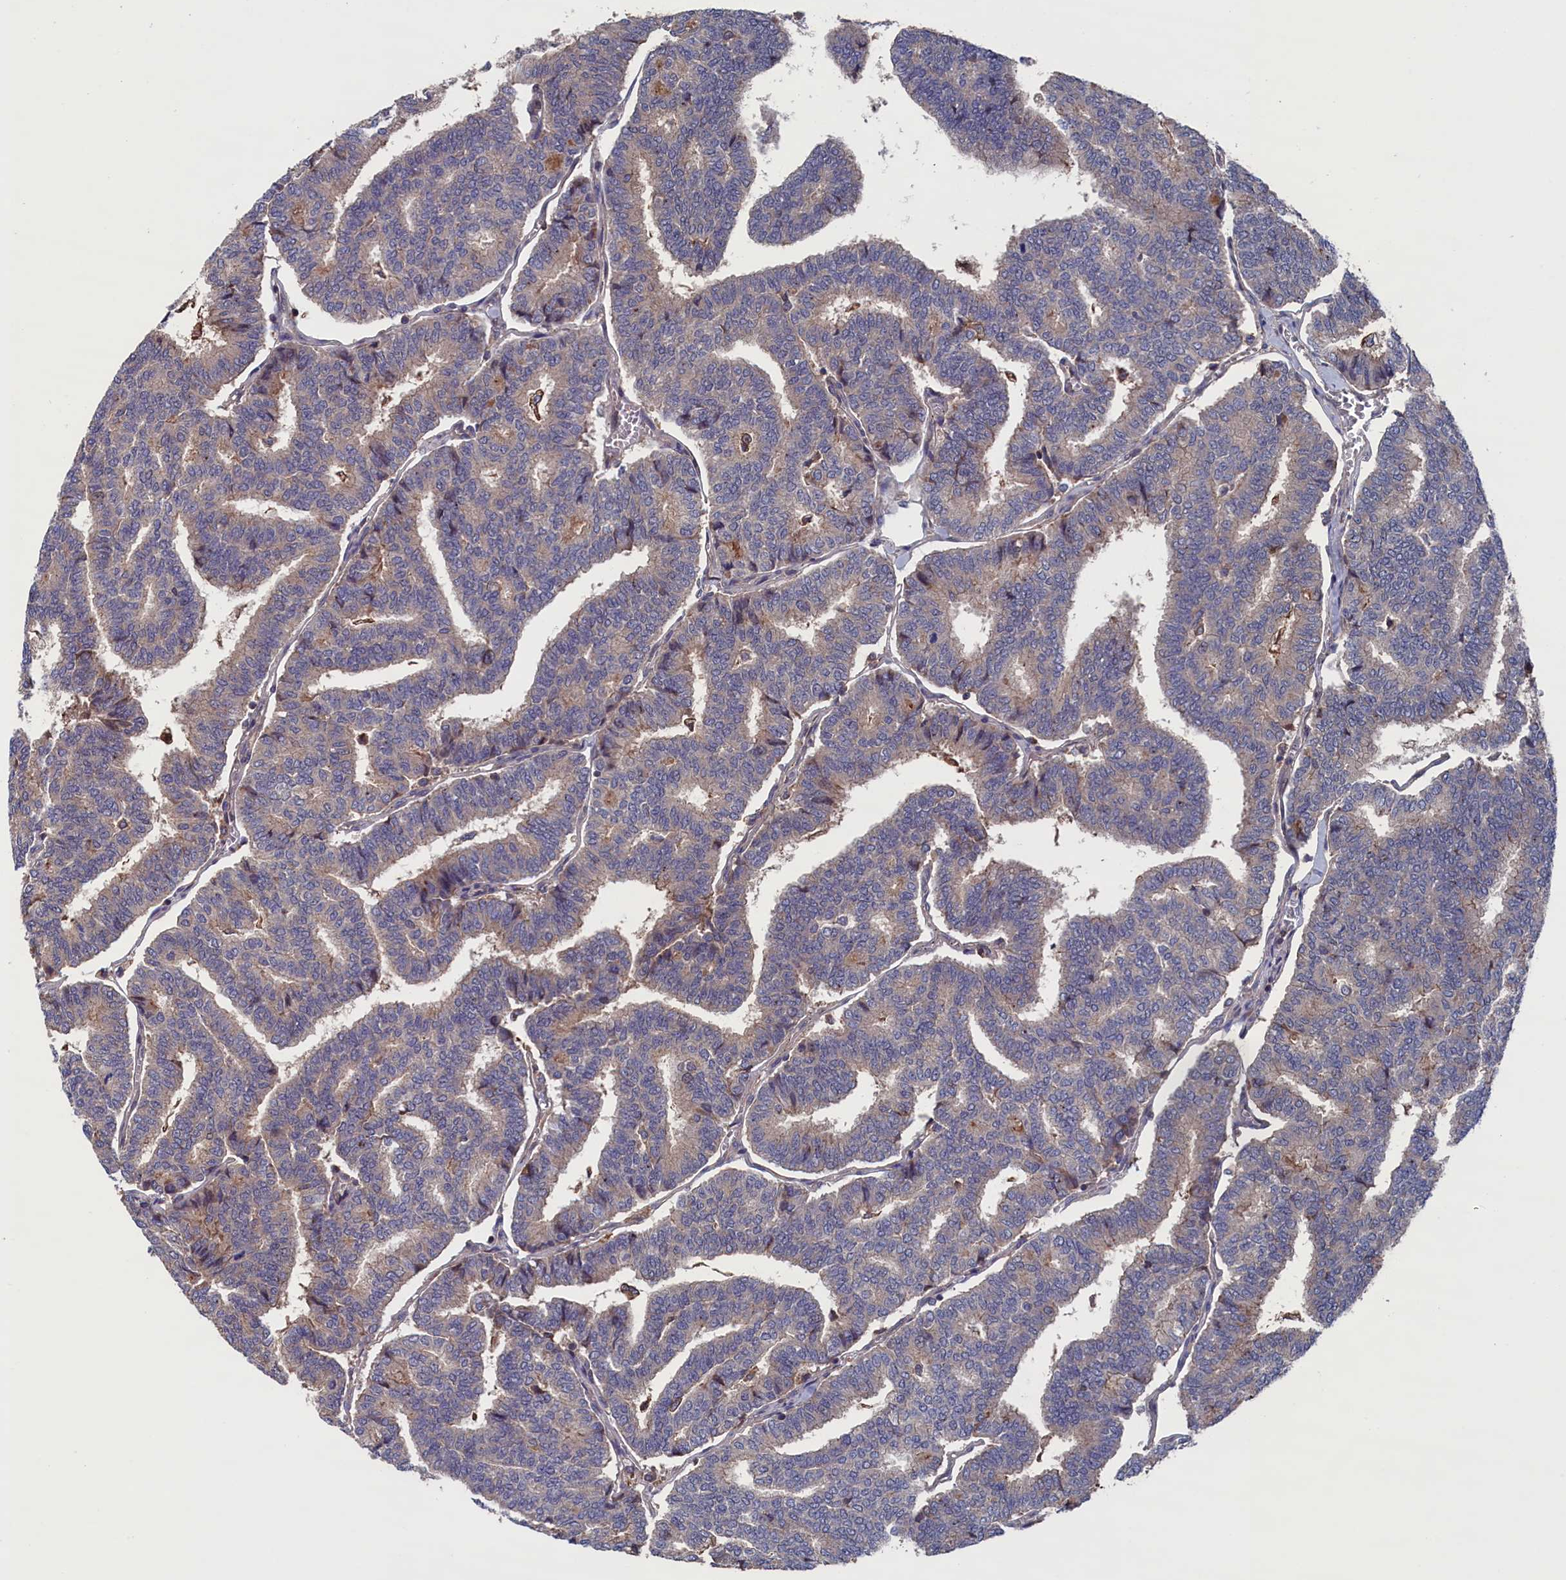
{"staining": {"intensity": "weak", "quantity": "<25%", "location": "cytoplasmic/membranous"}, "tissue": "thyroid cancer", "cell_type": "Tumor cells", "image_type": "cancer", "snomed": [{"axis": "morphology", "description": "Papillary adenocarcinoma, NOS"}, {"axis": "topography", "description": "Thyroid gland"}], "caption": "The photomicrograph reveals no staining of tumor cells in thyroid papillary adenocarcinoma.", "gene": "SPATA13", "patient": {"sex": "female", "age": 35}}